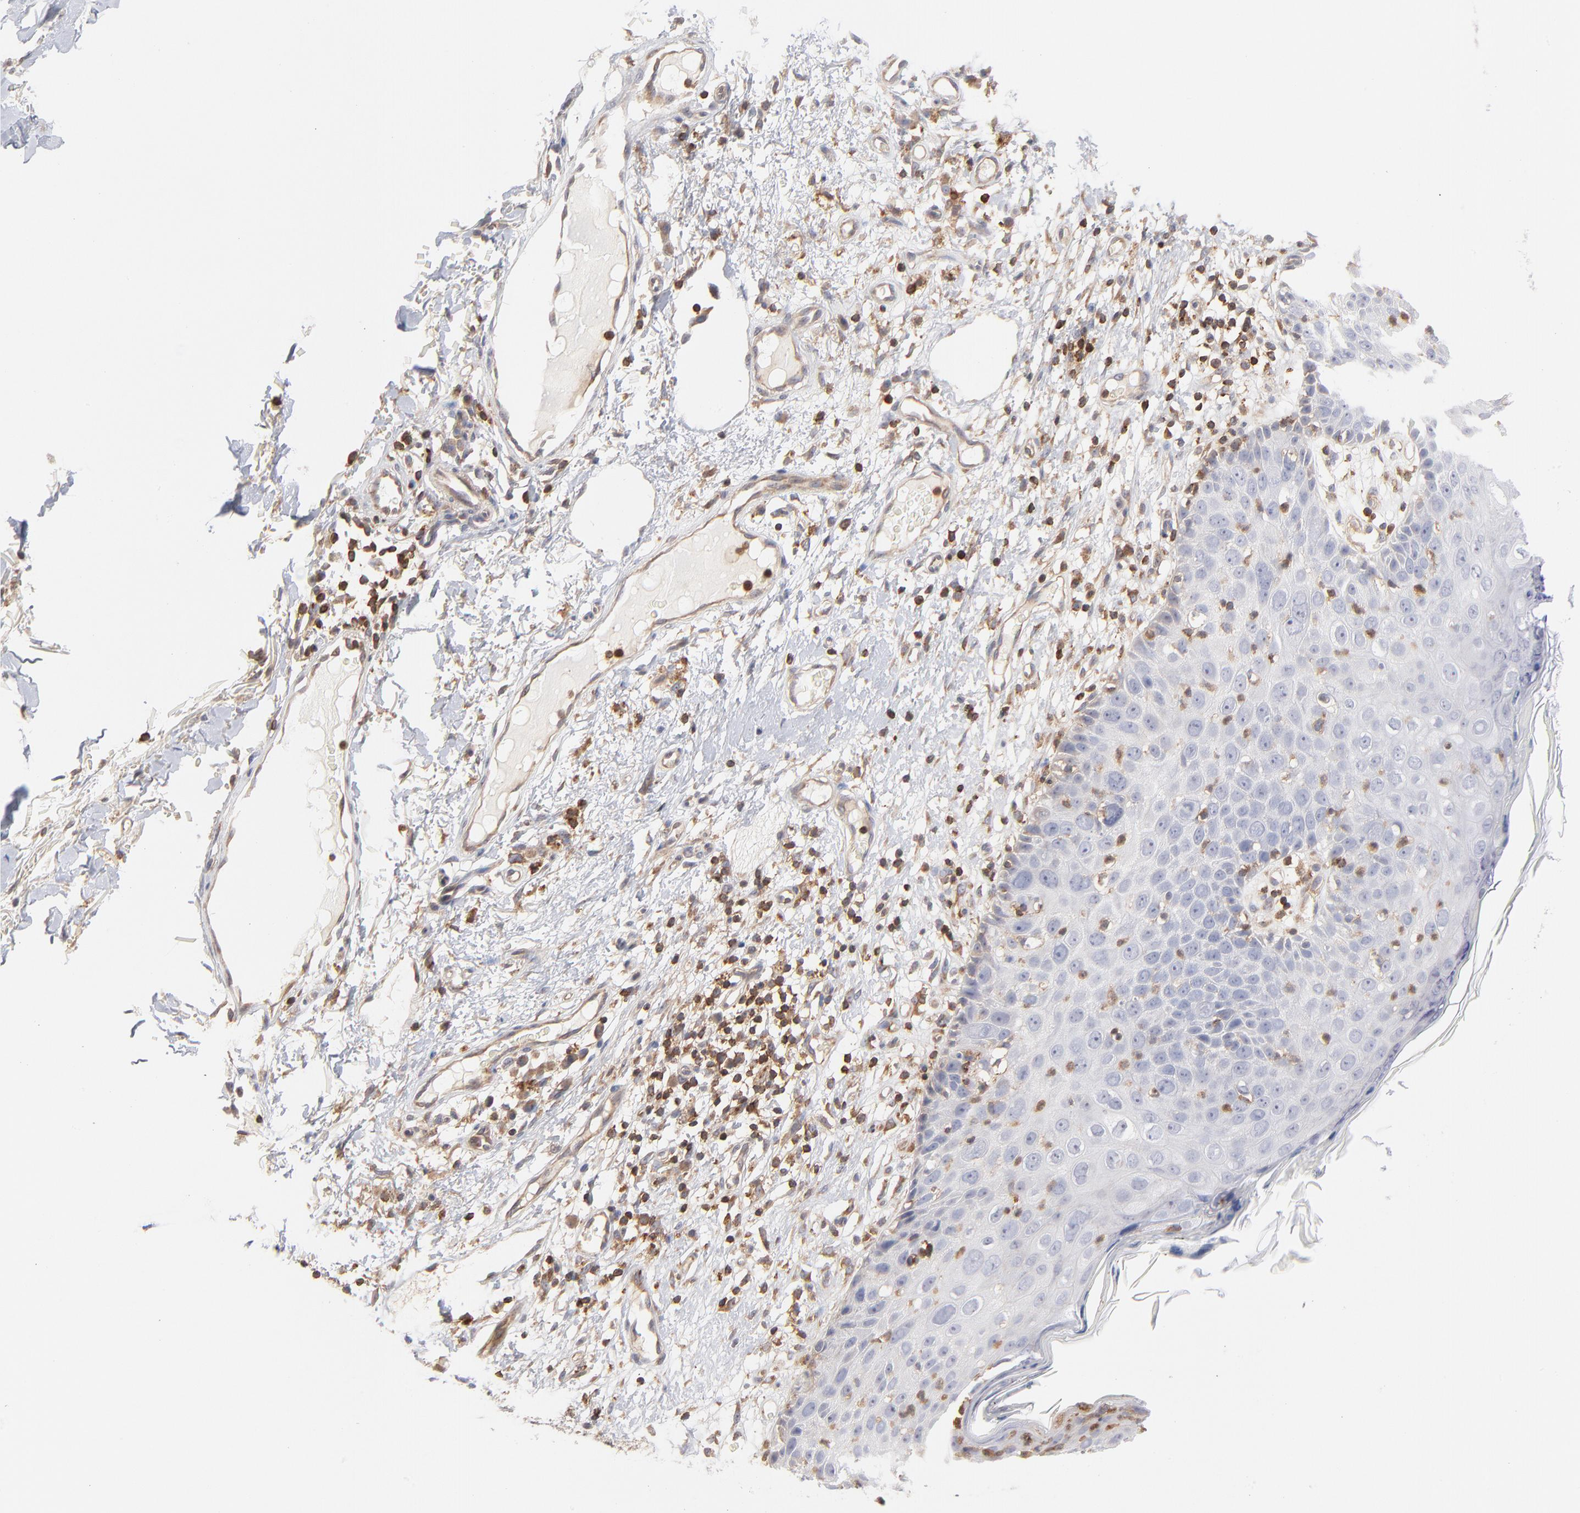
{"staining": {"intensity": "negative", "quantity": "none", "location": "none"}, "tissue": "skin cancer", "cell_type": "Tumor cells", "image_type": "cancer", "snomed": [{"axis": "morphology", "description": "Squamous cell carcinoma, NOS"}, {"axis": "topography", "description": "Skin"}], "caption": "Skin cancer was stained to show a protein in brown. There is no significant expression in tumor cells.", "gene": "WIPF1", "patient": {"sex": "male", "age": 87}}